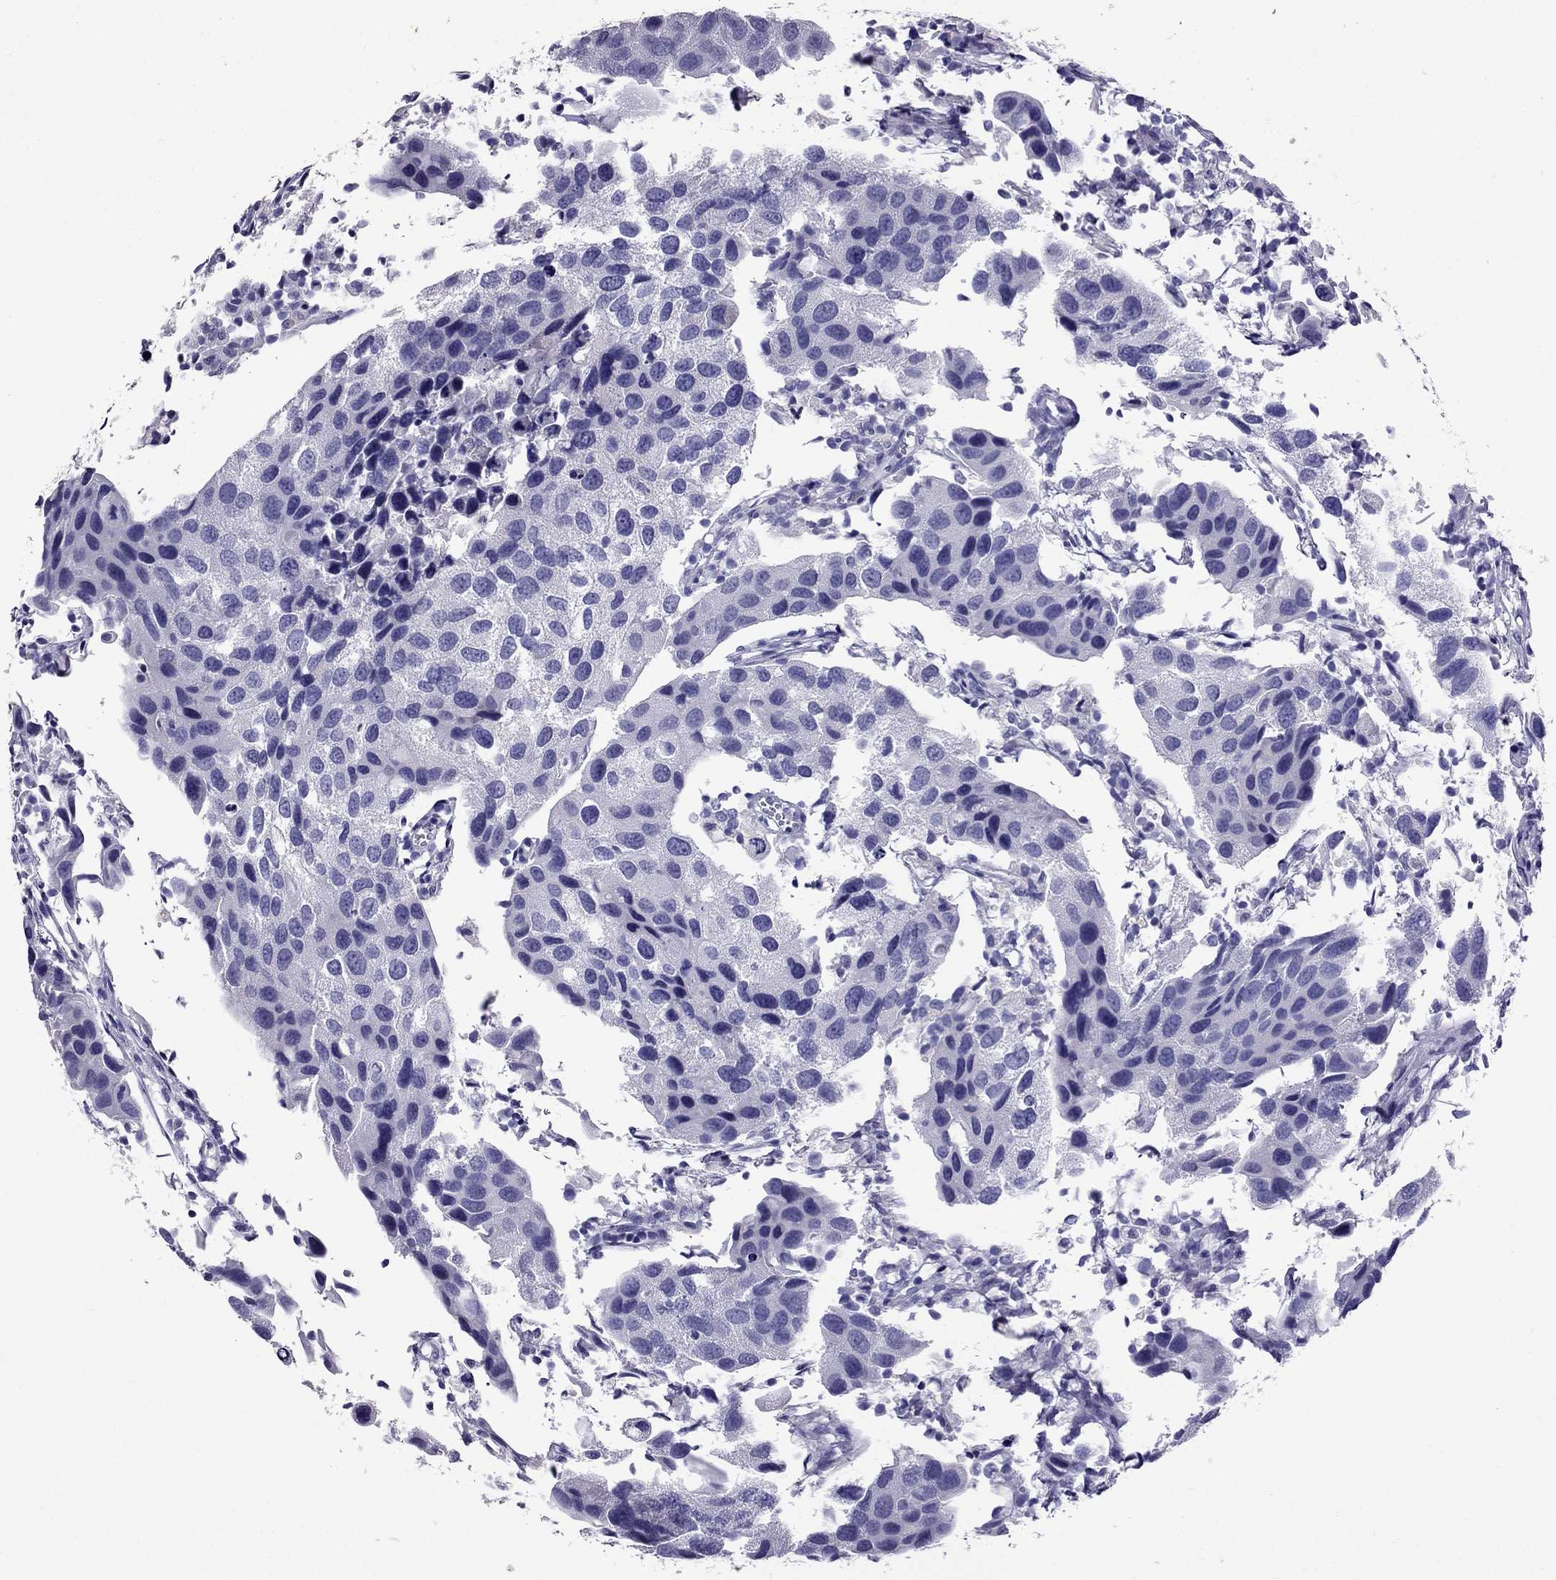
{"staining": {"intensity": "negative", "quantity": "none", "location": "none"}, "tissue": "urothelial cancer", "cell_type": "Tumor cells", "image_type": "cancer", "snomed": [{"axis": "morphology", "description": "Urothelial carcinoma, High grade"}, {"axis": "topography", "description": "Urinary bladder"}], "caption": "The micrograph reveals no staining of tumor cells in urothelial carcinoma (high-grade).", "gene": "OXCT2", "patient": {"sex": "male", "age": 79}}